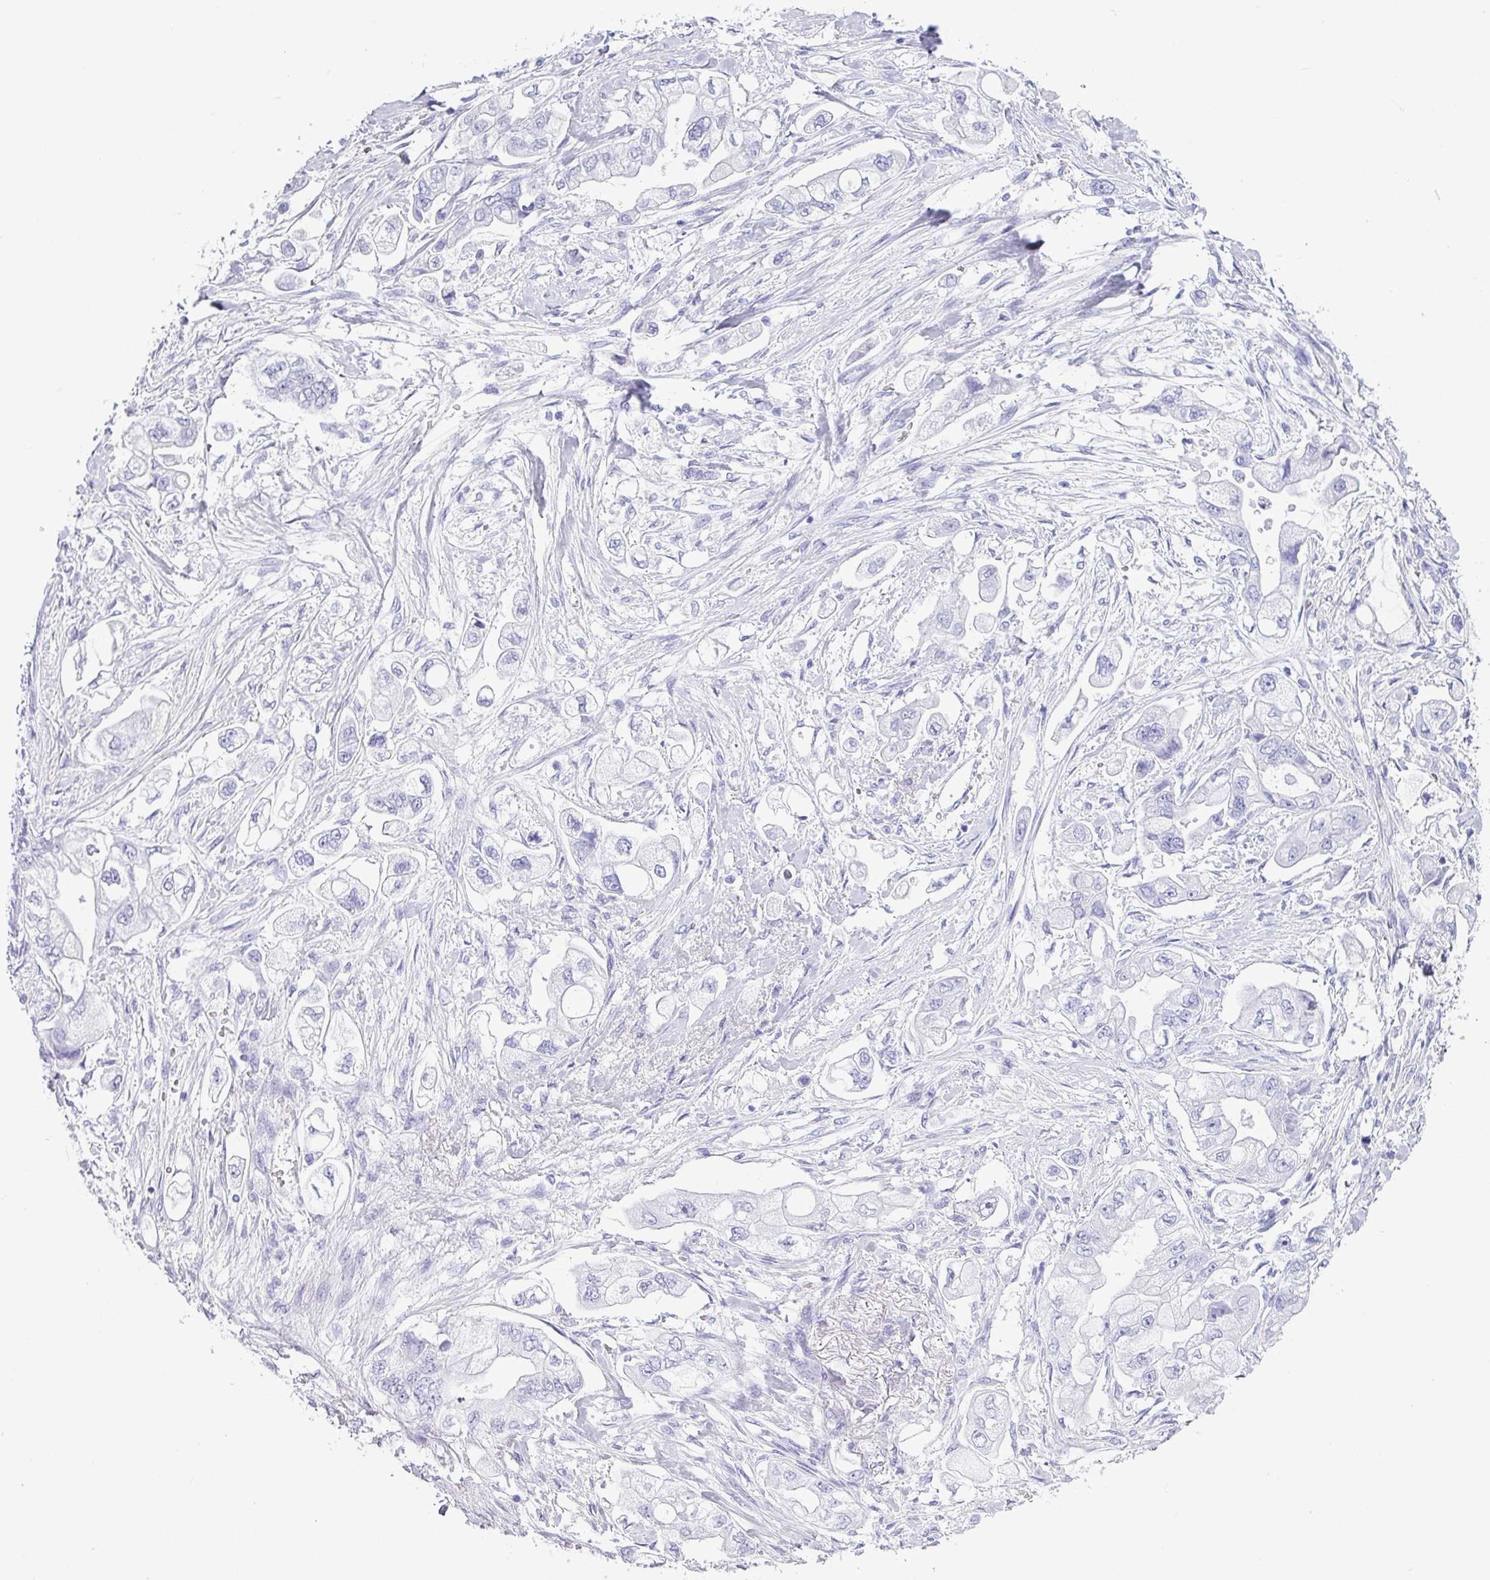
{"staining": {"intensity": "negative", "quantity": "none", "location": "none"}, "tissue": "stomach cancer", "cell_type": "Tumor cells", "image_type": "cancer", "snomed": [{"axis": "morphology", "description": "Adenocarcinoma, NOS"}, {"axis": "topography", "description": "Stomach"}], "caption": "Immunohistochemistry micrograph of human stomach cancer (adenocarcinoma) stained for a protein (brown), which exhibits no staining in tumor cells.", "gene": "ABCC5", "patient": {"sex": "male", "age": 62}}